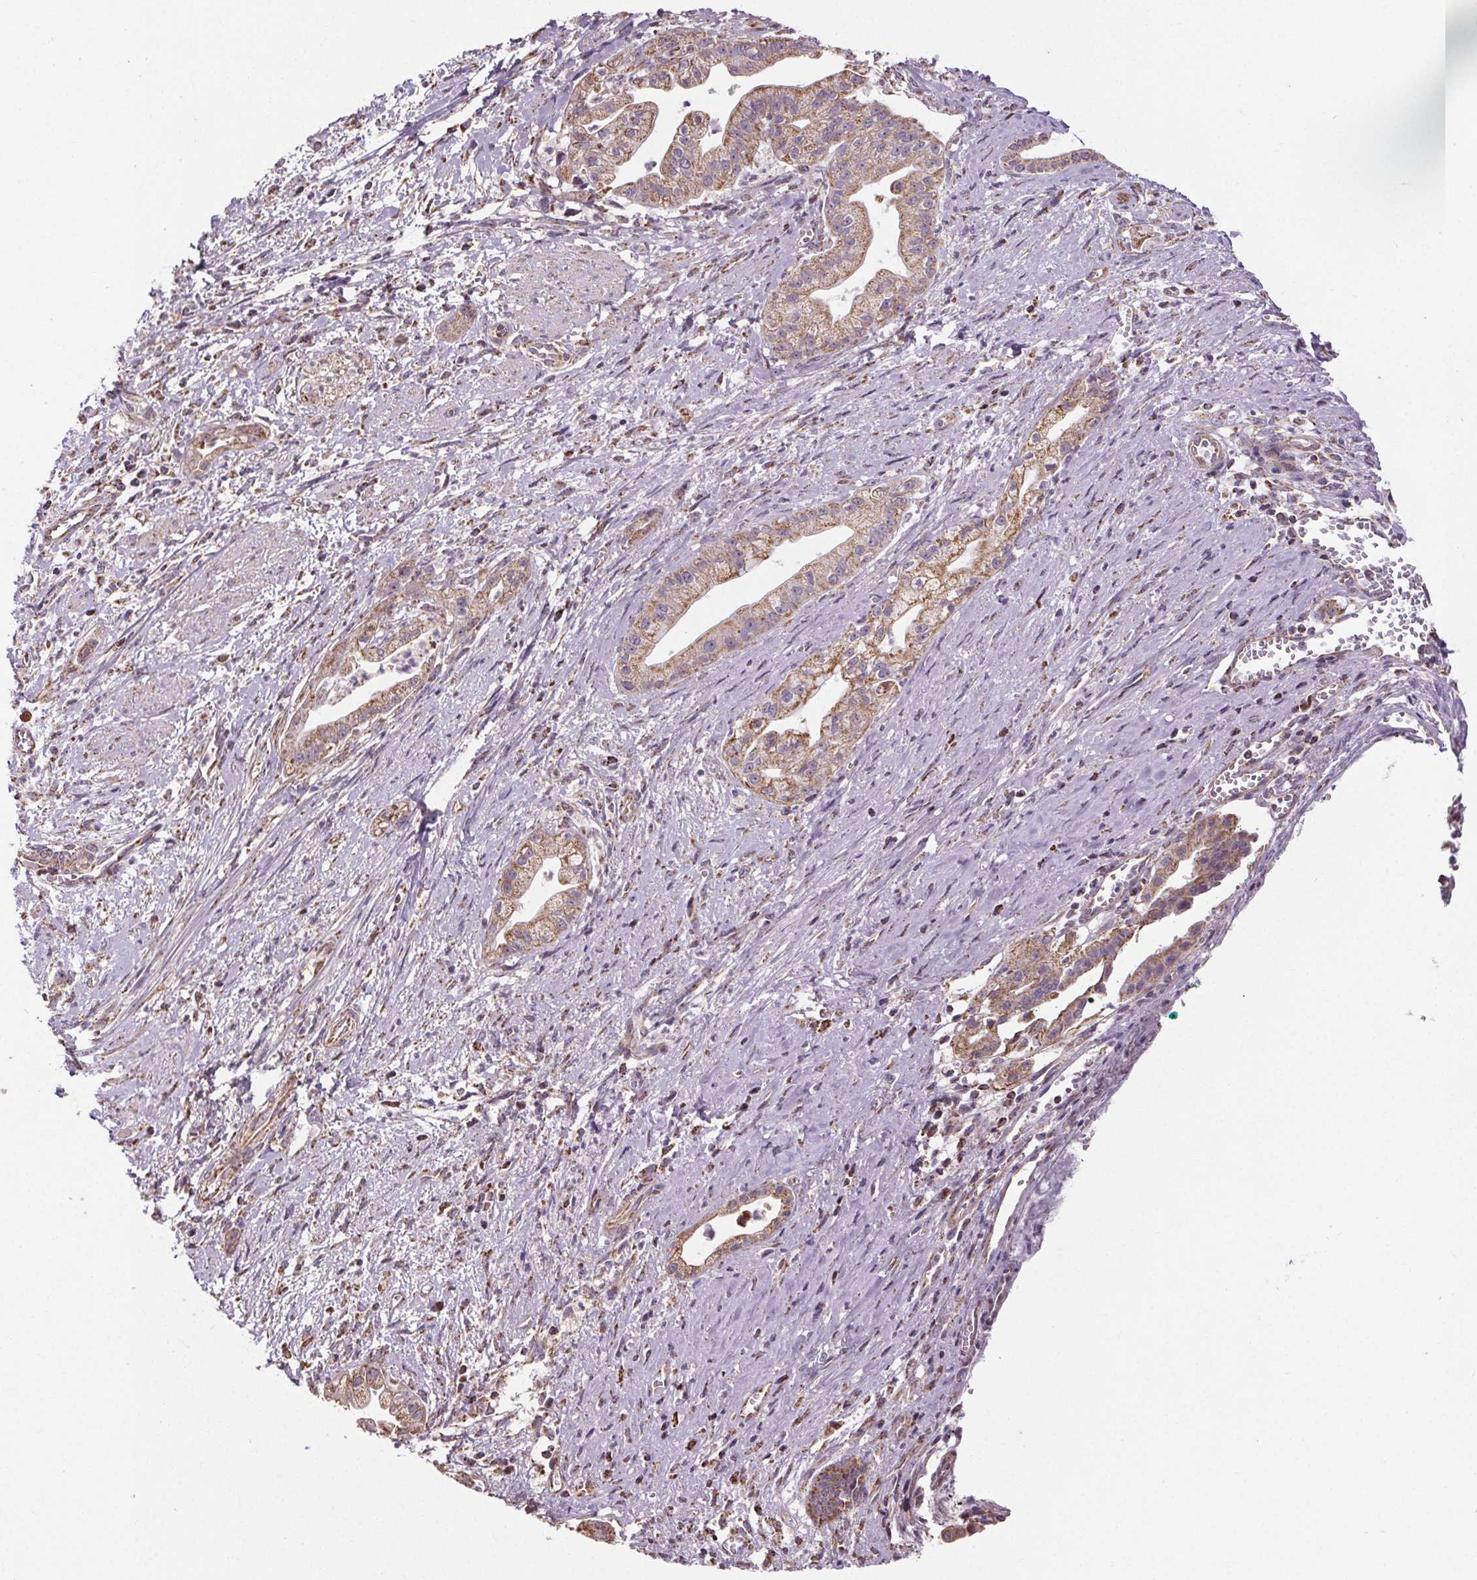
{"staining": {"intensity": "moderate", "quantity": ">75%", "location": "cytoplasmic/membranous"}, "tissue": "pancreatic cancer", "cell_type": "Tumor cells", "image_type": "cancer", "snomed": [{"axis": "morphology", "description": "Normal tissue, NOS"}, {"axis": "morphology", "description": "Adenocarcinoma, NOS"}, {"axis": "topography", "description": "Lymph node"}, {"axis": "topography", "description": "Pancreas"}], "caption": "Pancreatic adenocarcinoma tissue exhibits moderate cytoplasmic/membranous staining in approximately >75% of tumor cells", "gene": "ZNF548", "patient": {"sex": "female", "age": 58}}